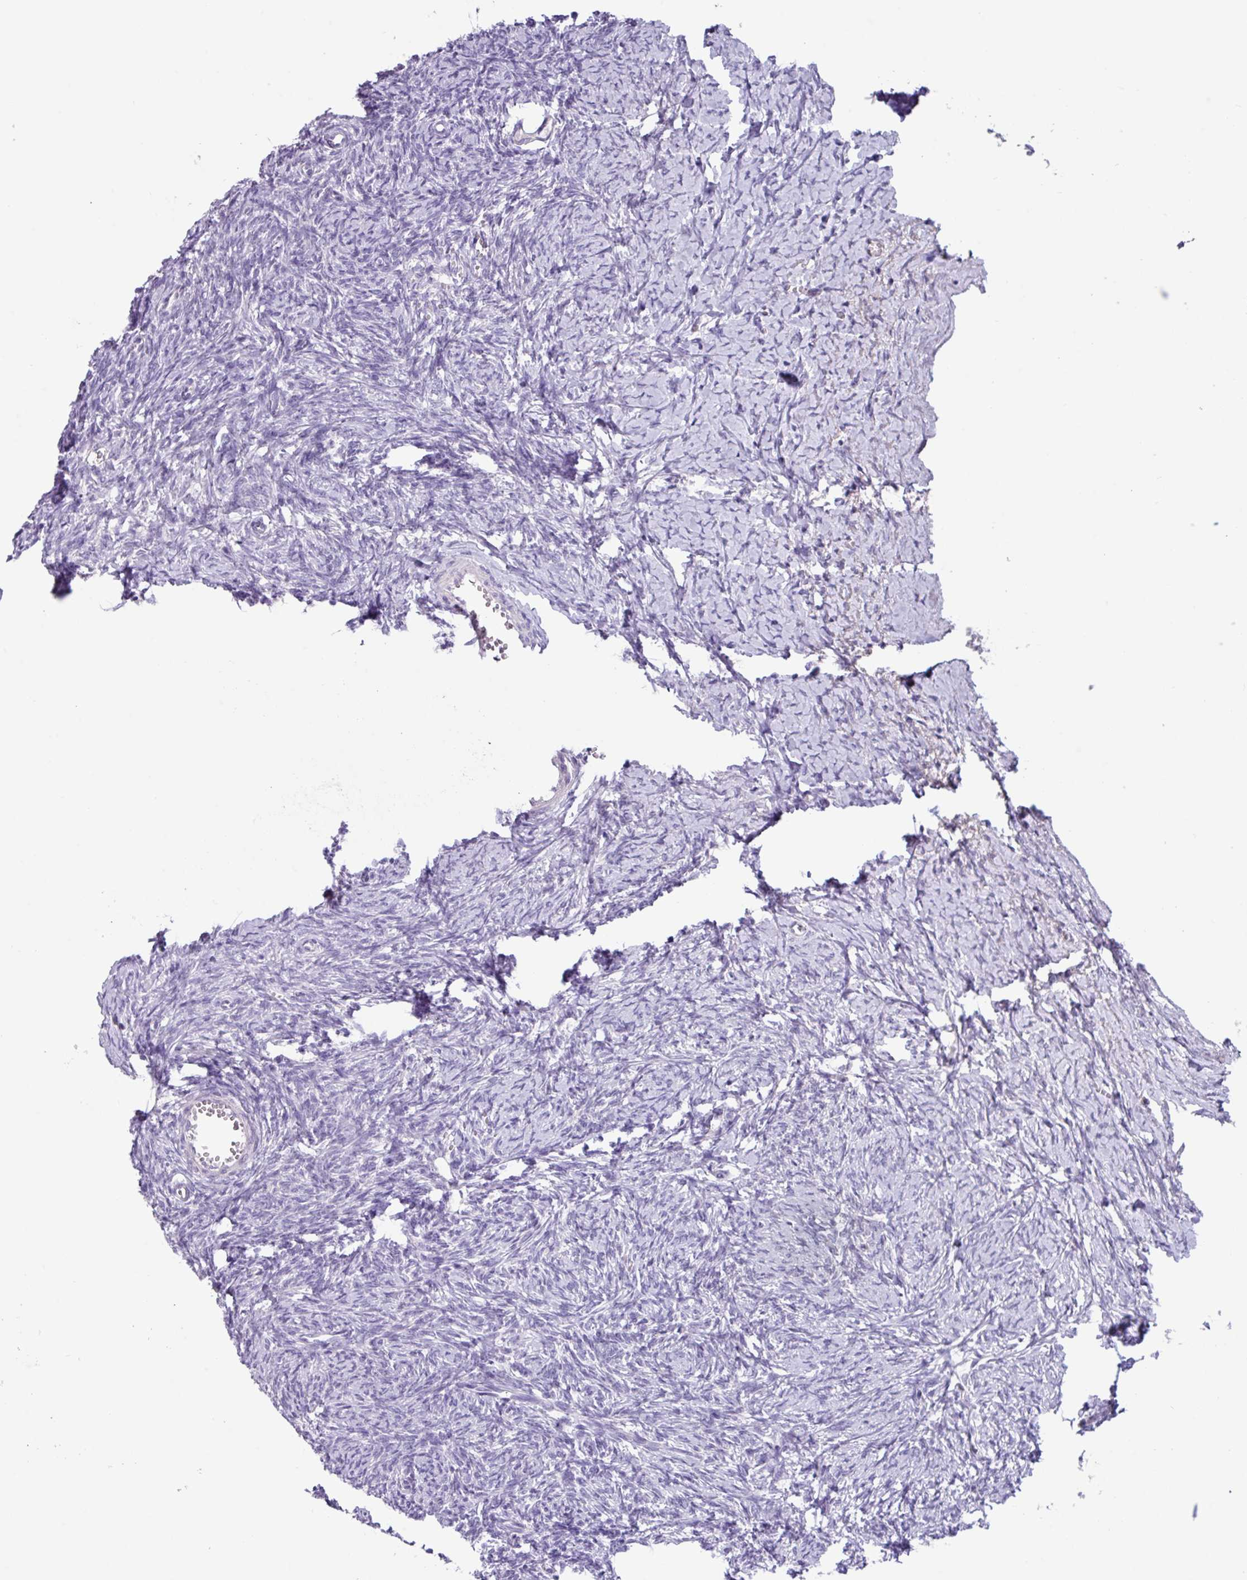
{"staining": {"intensity": "negative", "quantity": "none", "location": "none"}, "tissue": "ovary", "cell_type": "Follicle cells", "image_type": "normal", "snomed": [{"axis": "morphology", "description": "Normal tissue, NOS"}, {"axis": "topography", "description": "Ovary"}], "caption": "The IHC histopathology image has no significant expression in follicle cells of ovary.", "gene": "ZNF524", "patient": {"sex": "female", "age": 39}}